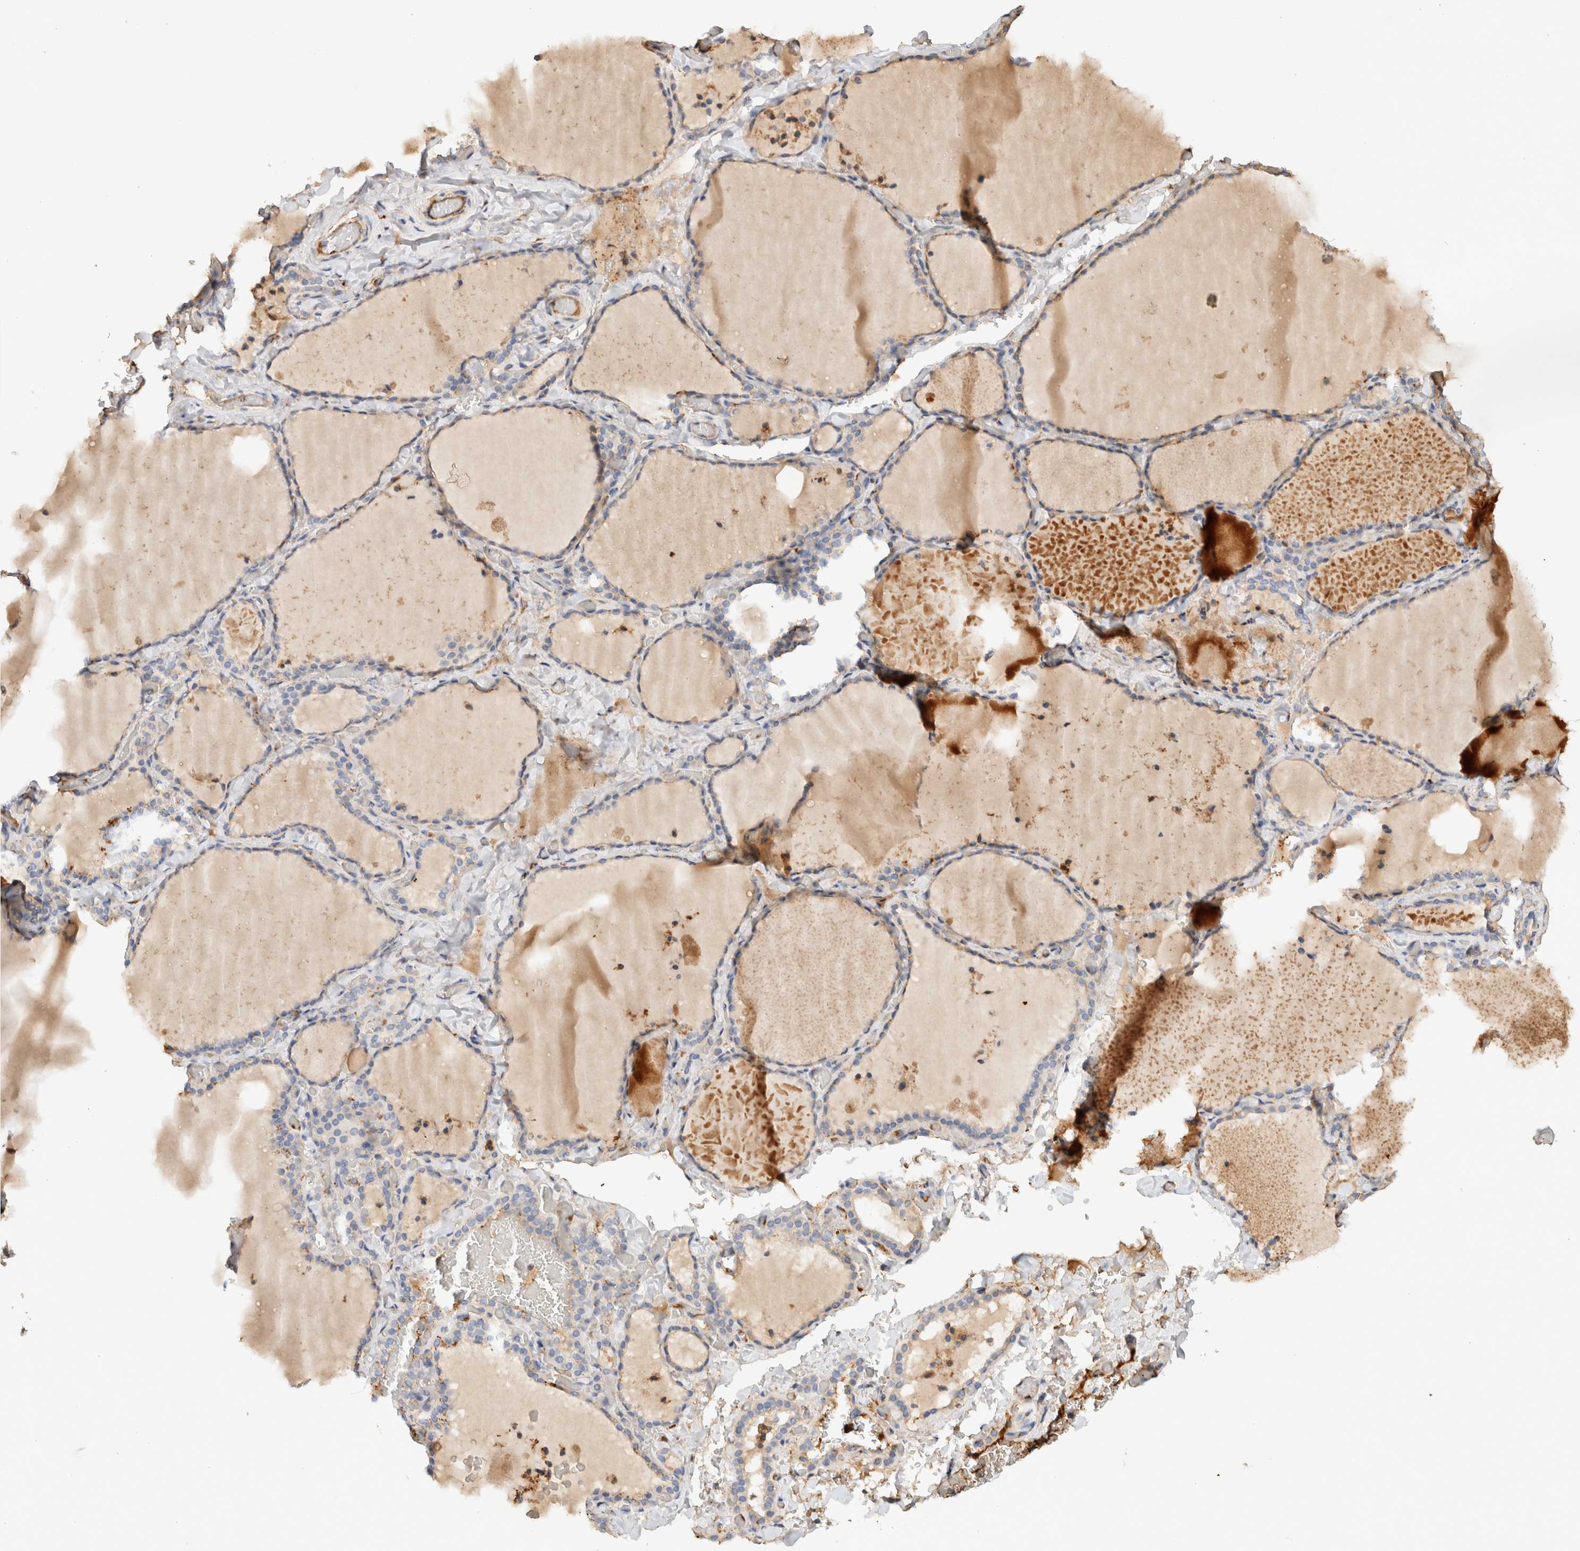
{"staining": {"intensity": "negative", "quantity": "none", "location": "none"}, "tissue": "thyroid gland", "cell_type": "Glandular cells", "image_type": "normal", "snomed": [{"axis": "morphology", "description": "Normal tissue, NOS"}, {"axis": "topography", "description": "Thyroid gland"}], "caption": "Thyroid gland stained for a protein using IHC displays no staining glandular cells.", "gene": "PROS1", "patient": {"sex": "female", "age": 22}}